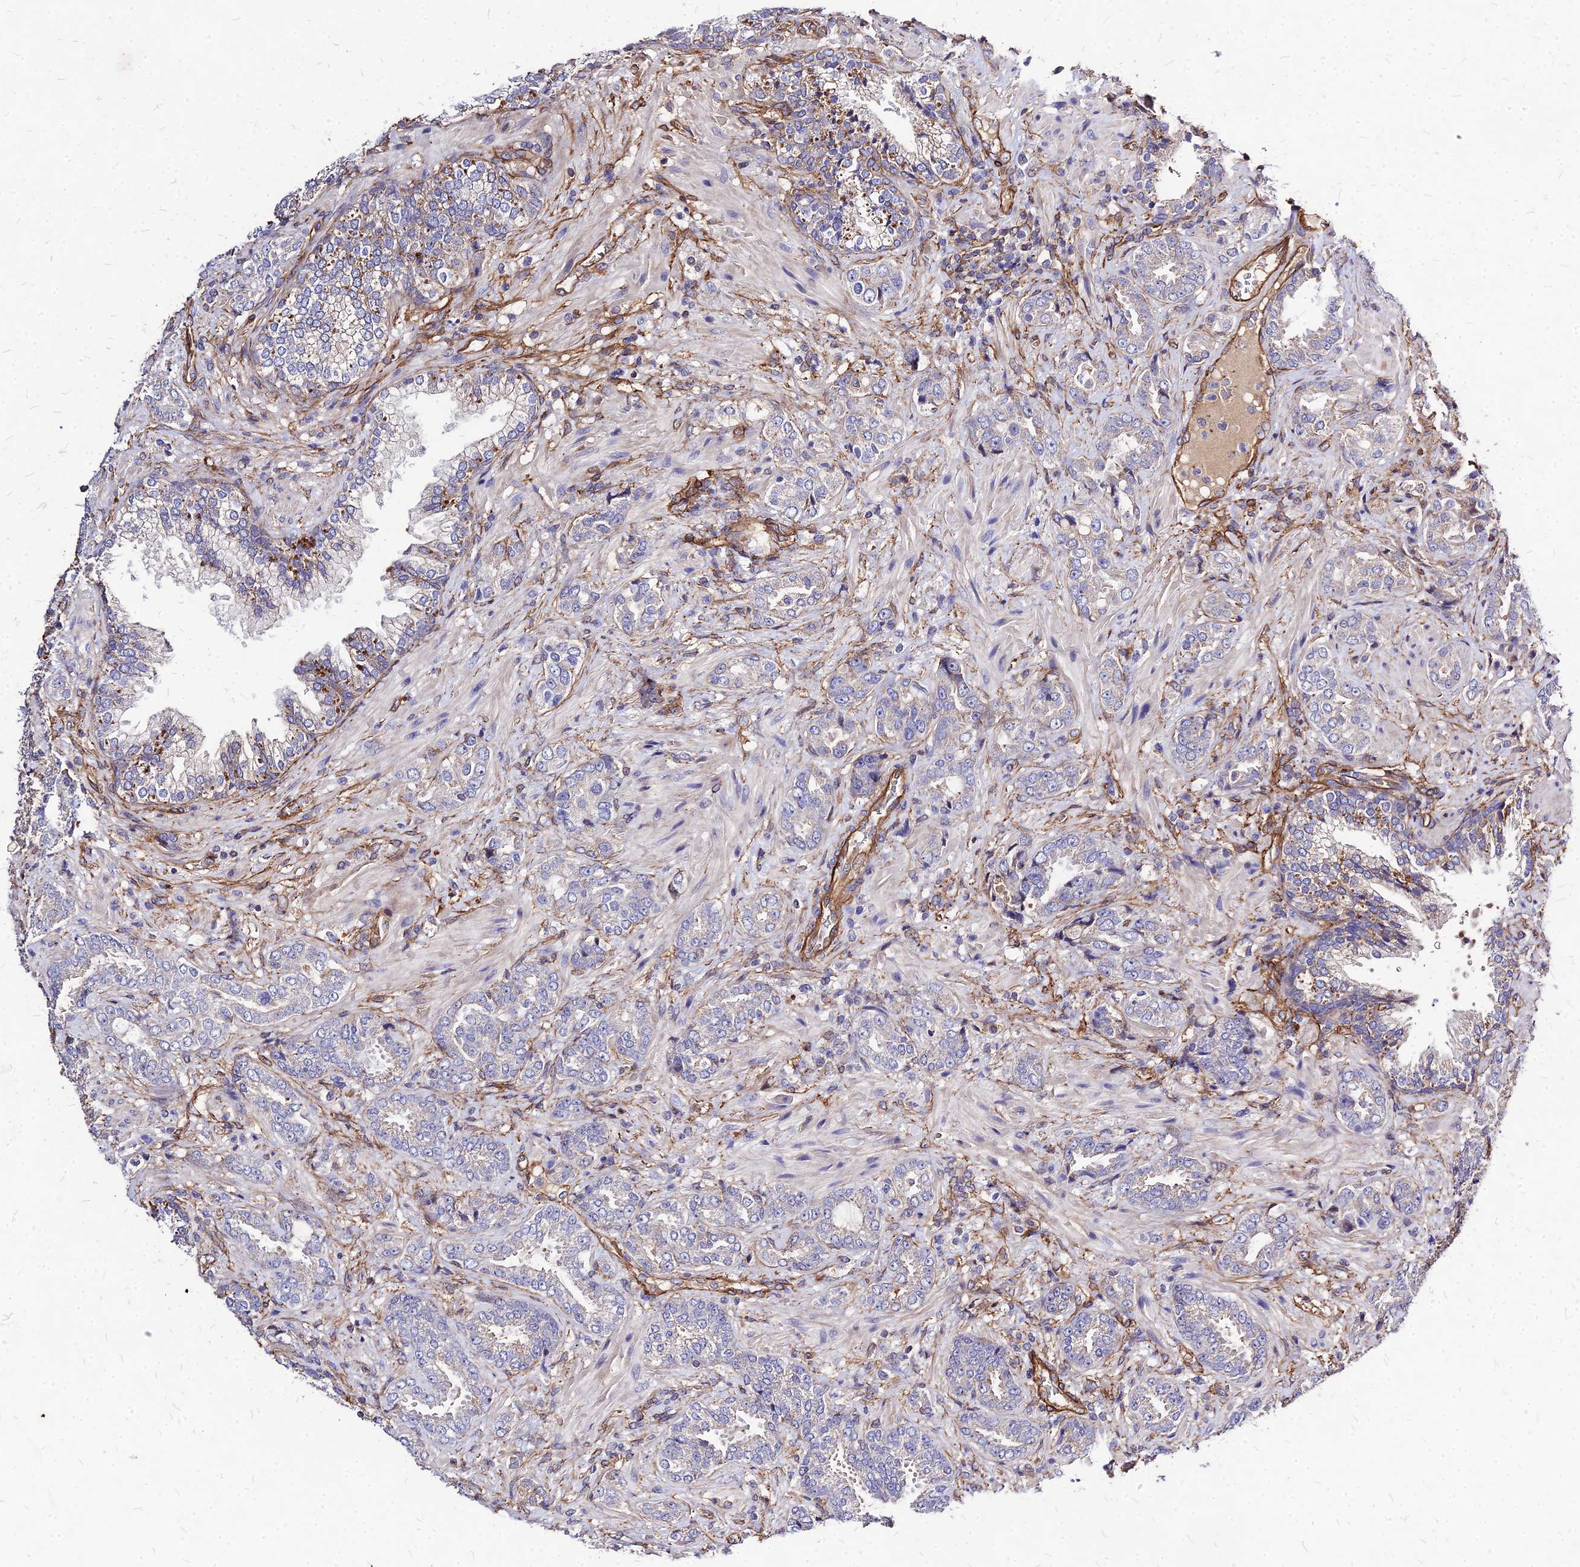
{"staining": {"intensity": "negative", "quantity": "none", "location": "none"}, "tissue": "prostate cancer", "cell_type": "Tumor cells", "image_type": "cancer", "snomed": [{"axis": "morphology", "description": "Adenocarcinoma, High grade"}, {"axis": "topography", "description": "Prostate"}], "caption": "Immunohistochemistry (IHC) image of neoplastic tissue: prostate cancer stained with DAB shows no significant protein positivity in tumor cells.", "gene": "EFCC1", "patient": {"sex": "male", "age": 71}}